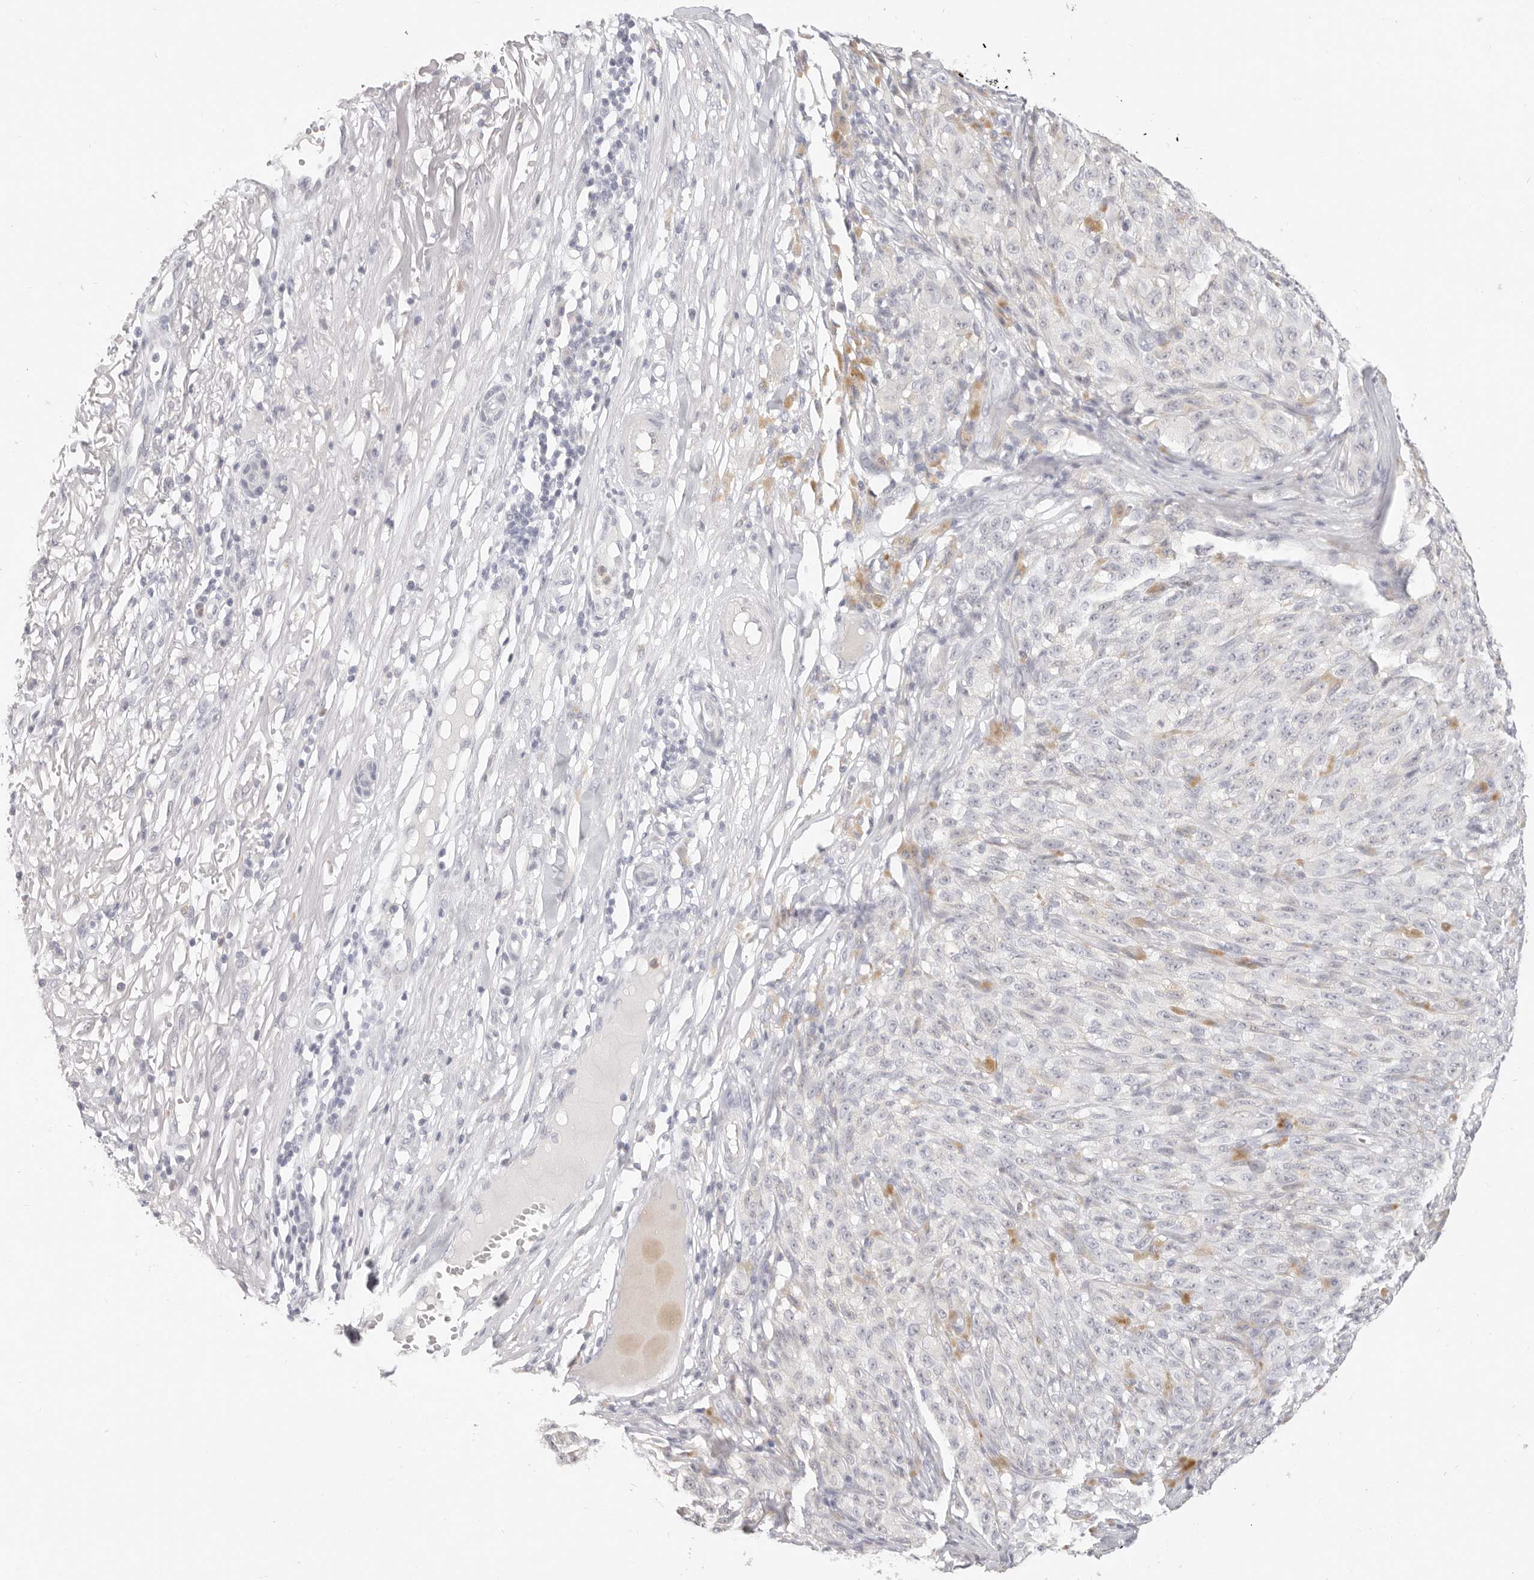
{"staining": {"intensity": "negative", "quantity": "none", "location": "none"}, "tissue": "melanoma", "cell_type": "Tumor cells", "image_type": "cancer", "snomed": [{"axis": "morphology", "description": "Malignant melanoma, NOS"}, {"axis": "topography", "description": "Skin"}], "caption": "A high-resolution image shows IHC staining of malignant melanoma, which reveals no significant staining in tumor cells. (DAB immunohistochemistry (IHC) with hematoxylin counter stain).", "gene": "ASCL1", "patient": {"sex": "female", "age": 82}}